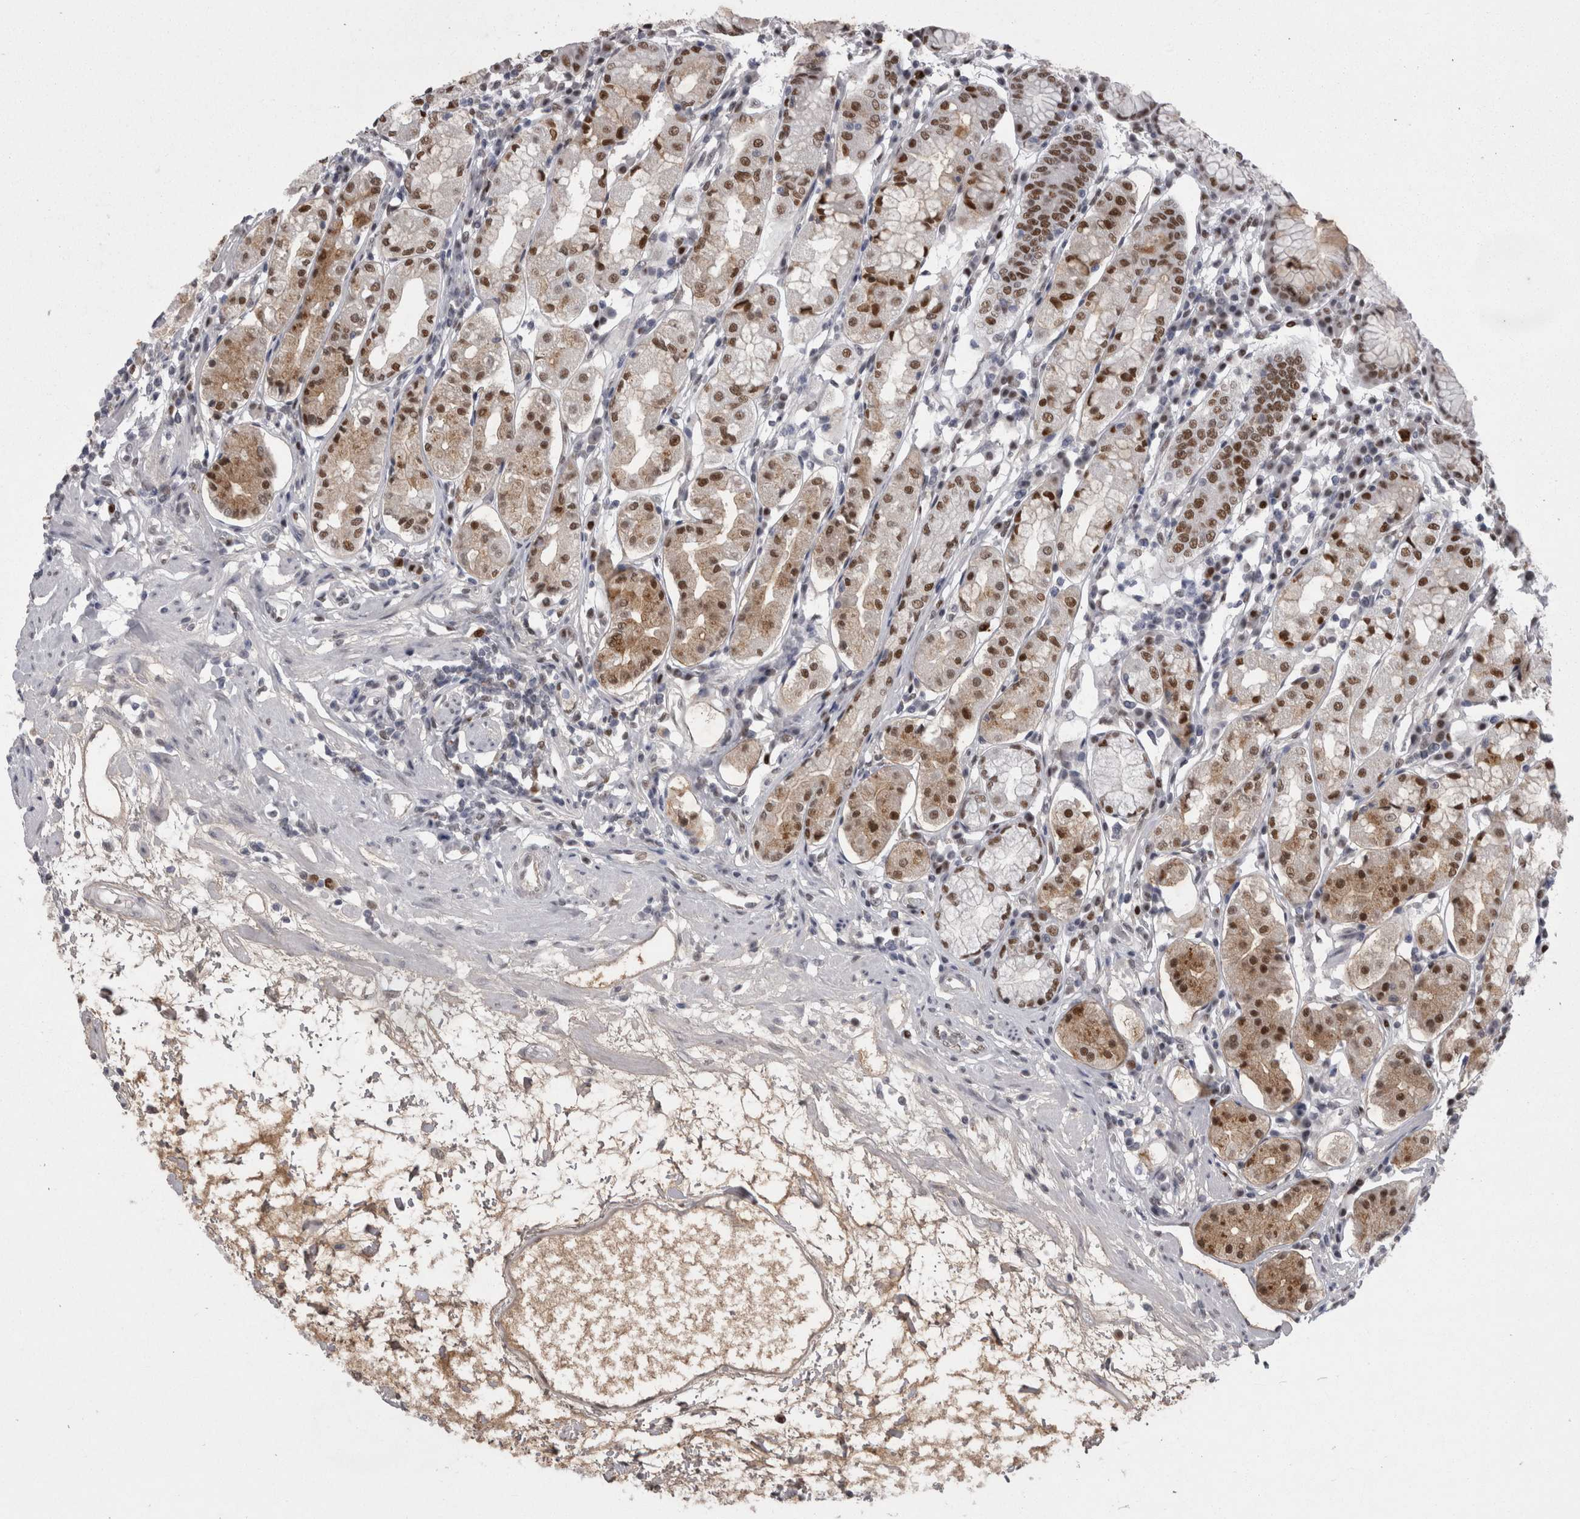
{"staining": {"intensity": "strong", "quantity": ">75%", "location": "cytoplasmic/membranous,nuclear"}, "tissue": "stomach", "cell_type": "Glandular cells", "image_type": "normal", "snomed": [{"axis": "morphology", "description": "Normal tissue, NOS"}, {"axis": "topography", "description": "Stomach"}, {"axis": "topography", "description": "Stomach, lower"}], "caption": "DAB immunohistochemical staining of normal stomach exhibits strong cytoplasmic/membranous,nuclear protein staining in about >75% of glandular cells.", "gene": "C1orf54", "patient": {"sex": "female", "age": 56}}